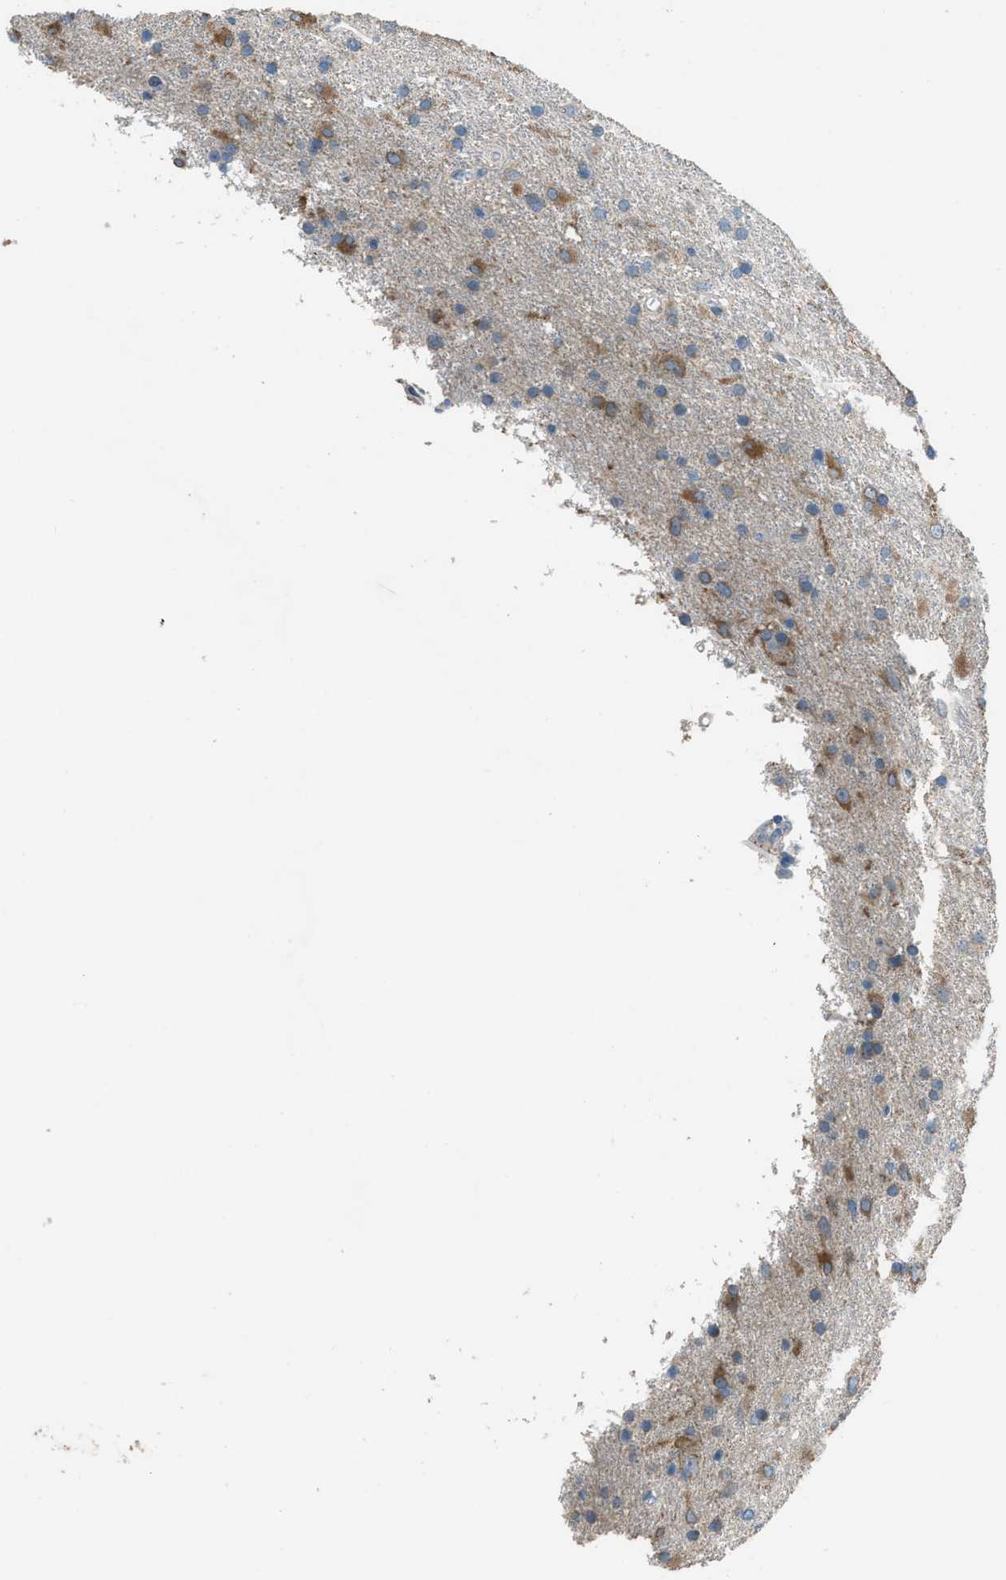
{"staining": {"intensity": "moderate", "quantity": ">75%", "location": "cytoplasmic/membranous"}, "tissue": "glioma", "cell_type": "Tumor cells", "image_type": "cancer", "snomed": [{"axis": "morphology", "description": "Glioma, malignant, Low grade"}, {"axis": "topography", "description": "Brain"}], "caption": "IHC histopathology image of low-grade glioma (malignant) stained for a protein (brown), which displays medium levels of moderate cytoplasmic/membranous positivity in about >75% of tumor cells.", "gene": "TIMD4", "patient": {"sex": "male", "age": 77}}